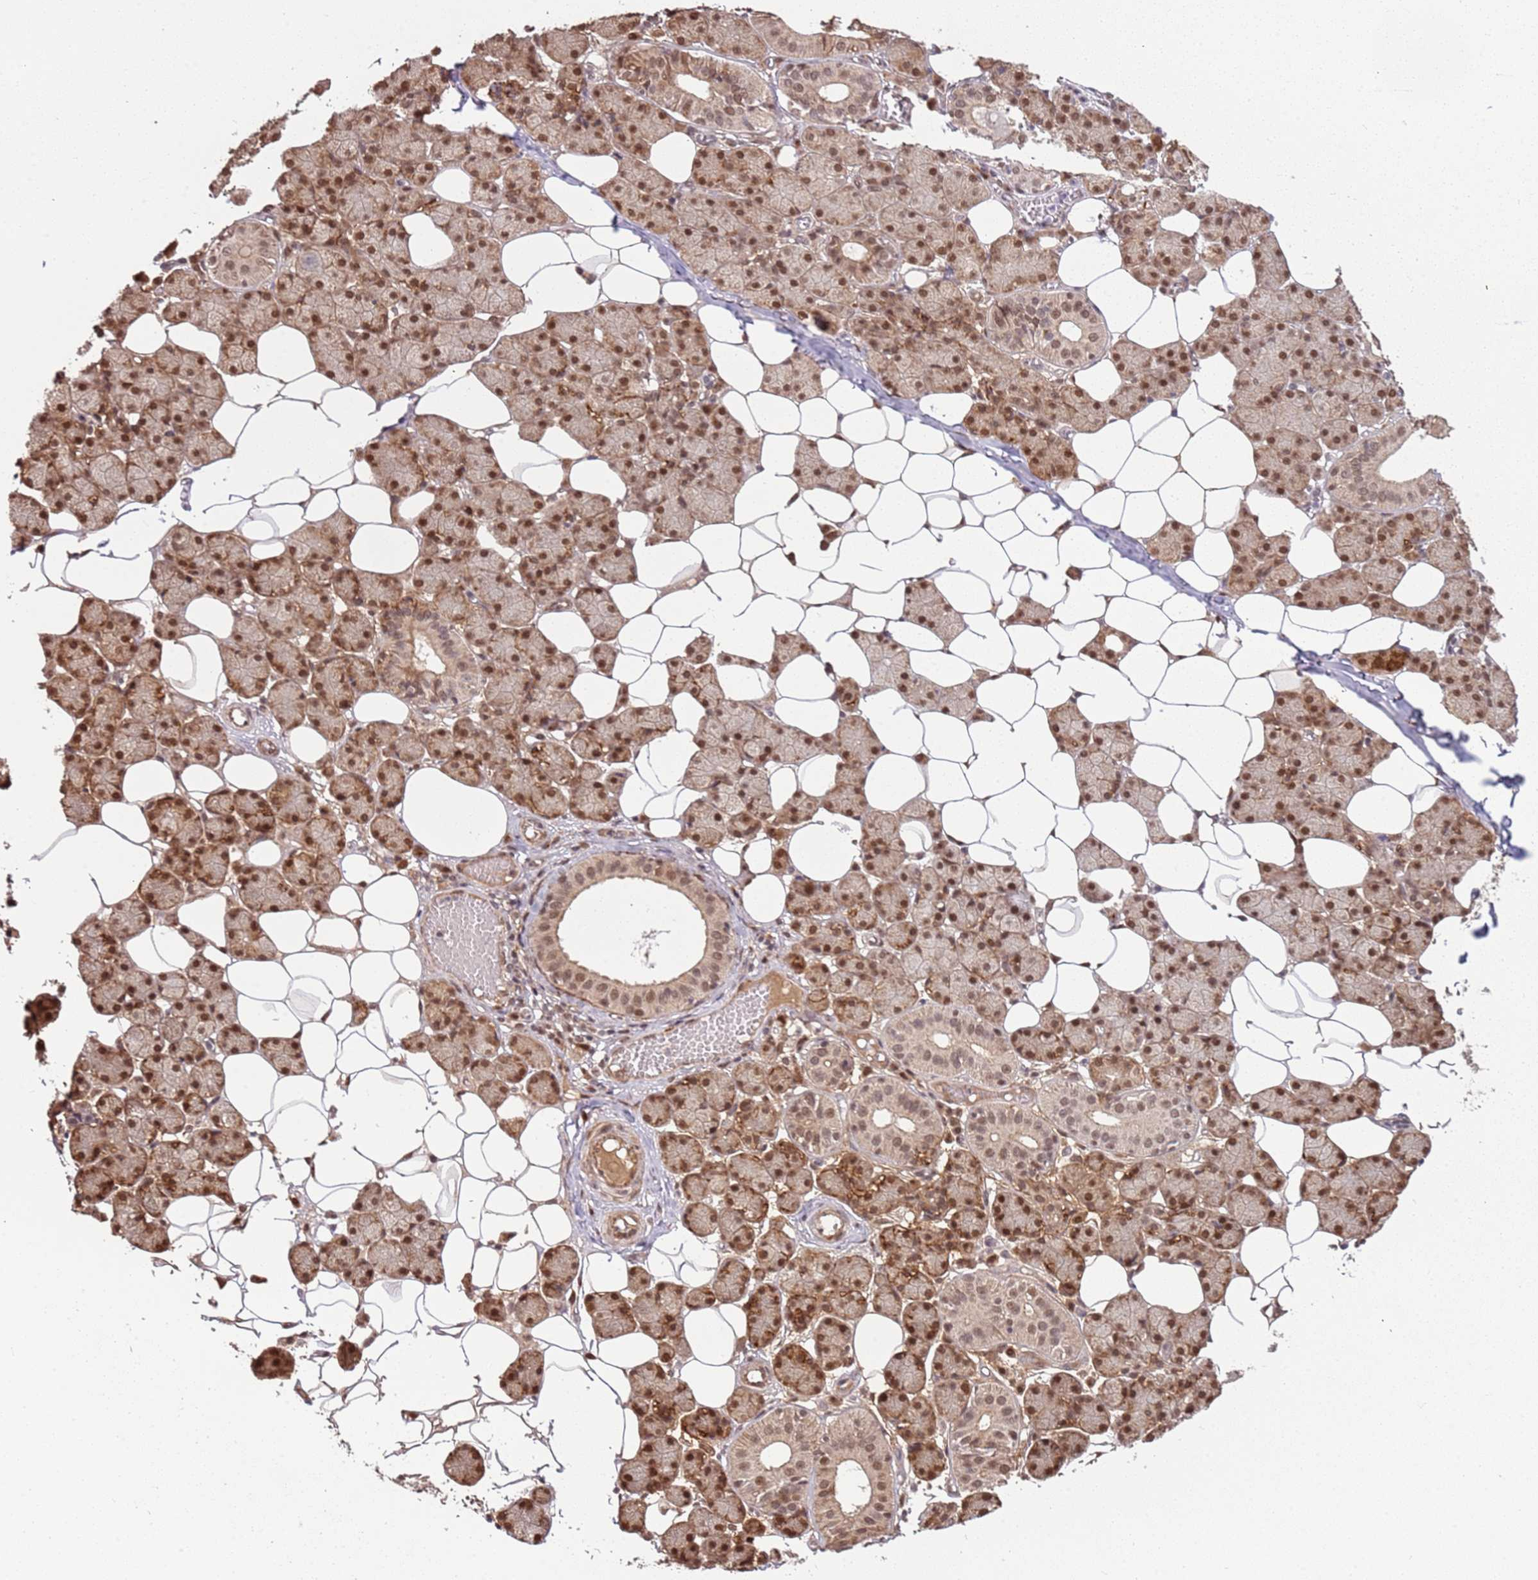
{"staining": {"intensity": "moderate", "quantity": ">75%", "location": "cytoplasmic/membranous,nuclear"}, "tissue": "salivary gland", "cell_type": "Glandular cells", "image_type": "normal", "snomed": [{"axis": "morphology", "description": "Normal tissue, NOS"}, {"axis": "topography", "description": "Salivary gland"}], "caption": "Brown immunohistochemical staining in benign salivary gland reveals moderate cytoplasmic/membranous,nuclear expression in approximately >75% of glandular cells.", "gene": "POLR3H", "patient": {"sex": "female", "age": 33}}